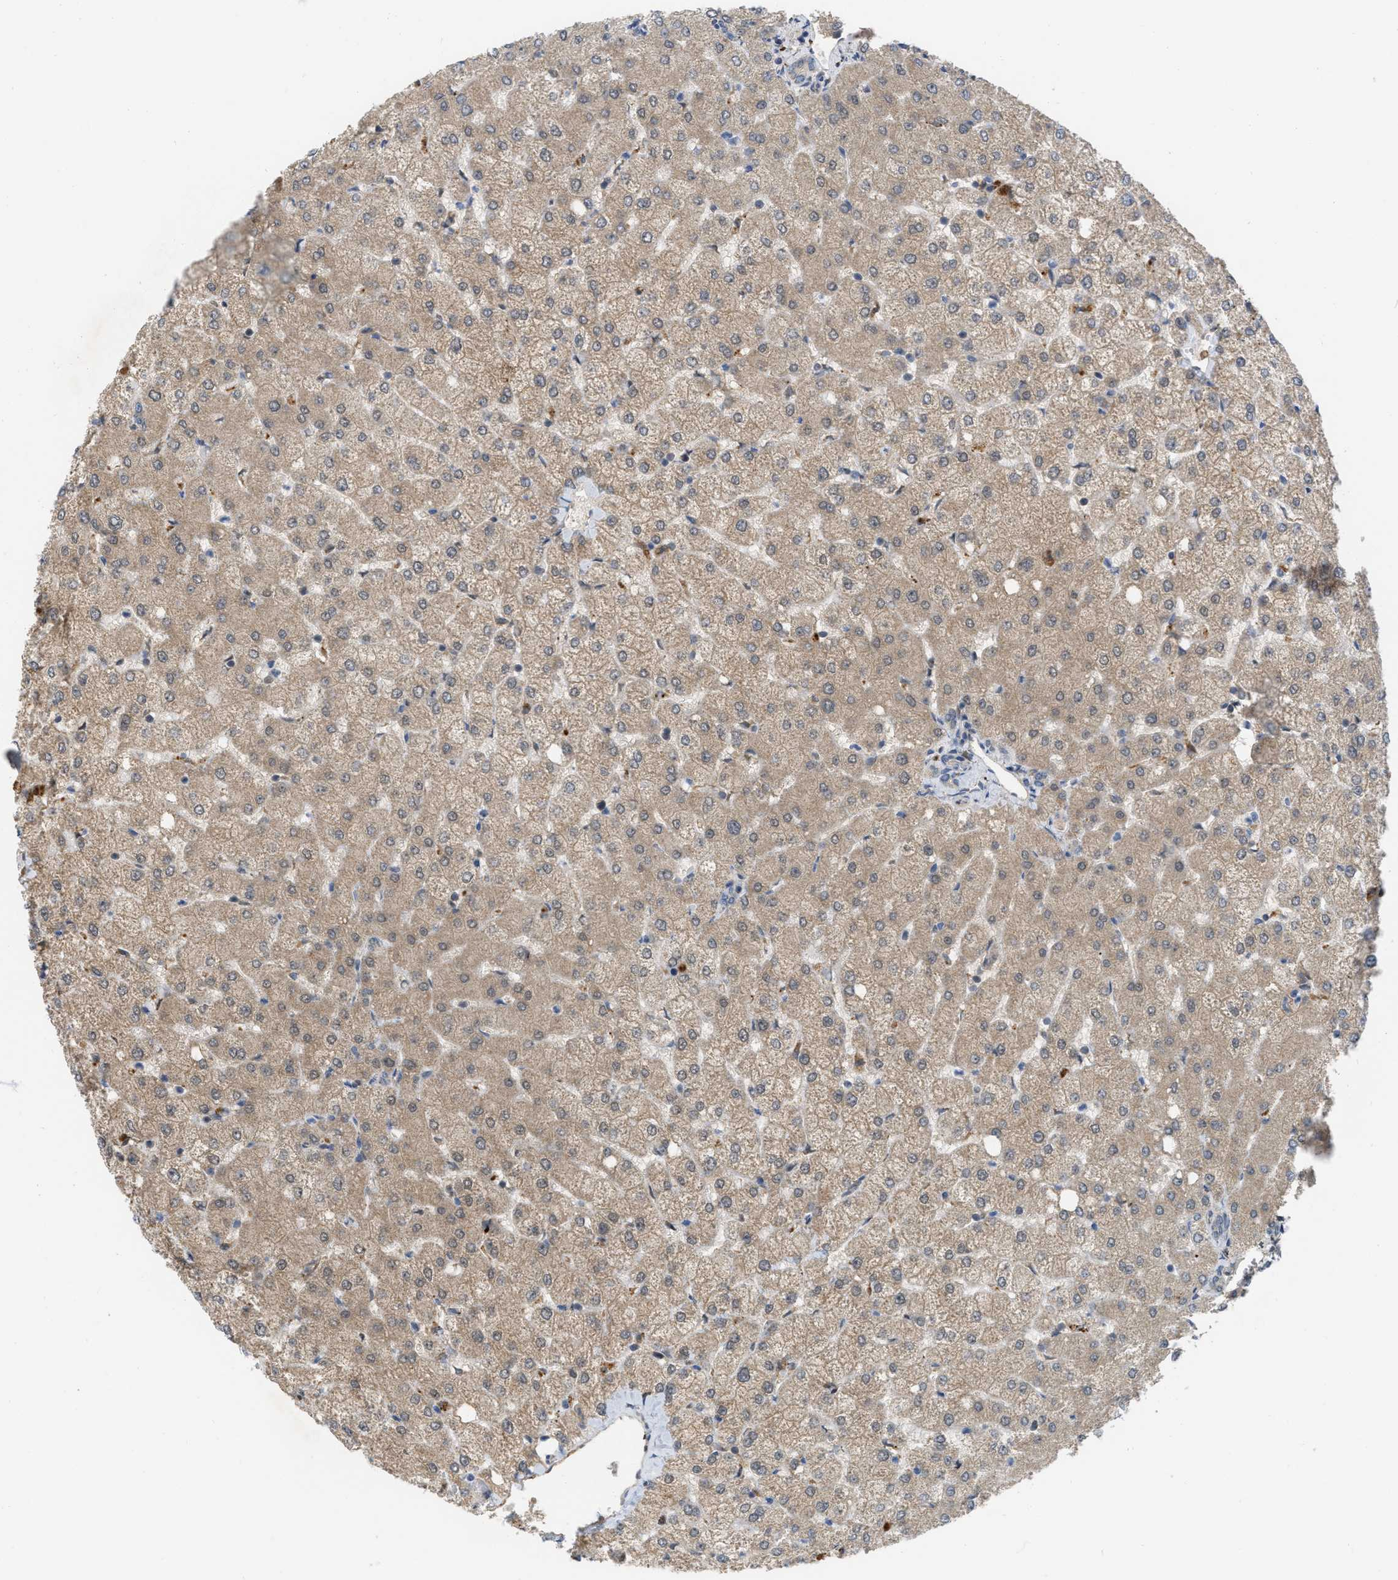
{"staining": {"intensity": "negative", "quantity": "none", "location": "none"}, "tissue": "liver", "cell_type": "Cholangiocytes", "image_type": "normal", "snomed": [{"axis": "morphology", "description": "Normal tissue, NOS"}, {"axis": "topography", "description": "Liver"}], "caption": "A high-resolution photomicrograph shows immunohistochemistry staining of unremarkable liver, which reveals no significant staining in cholangiocytes.", "gene": "NAPEPLD", "patient": {"sex": "female", "age": 54}}